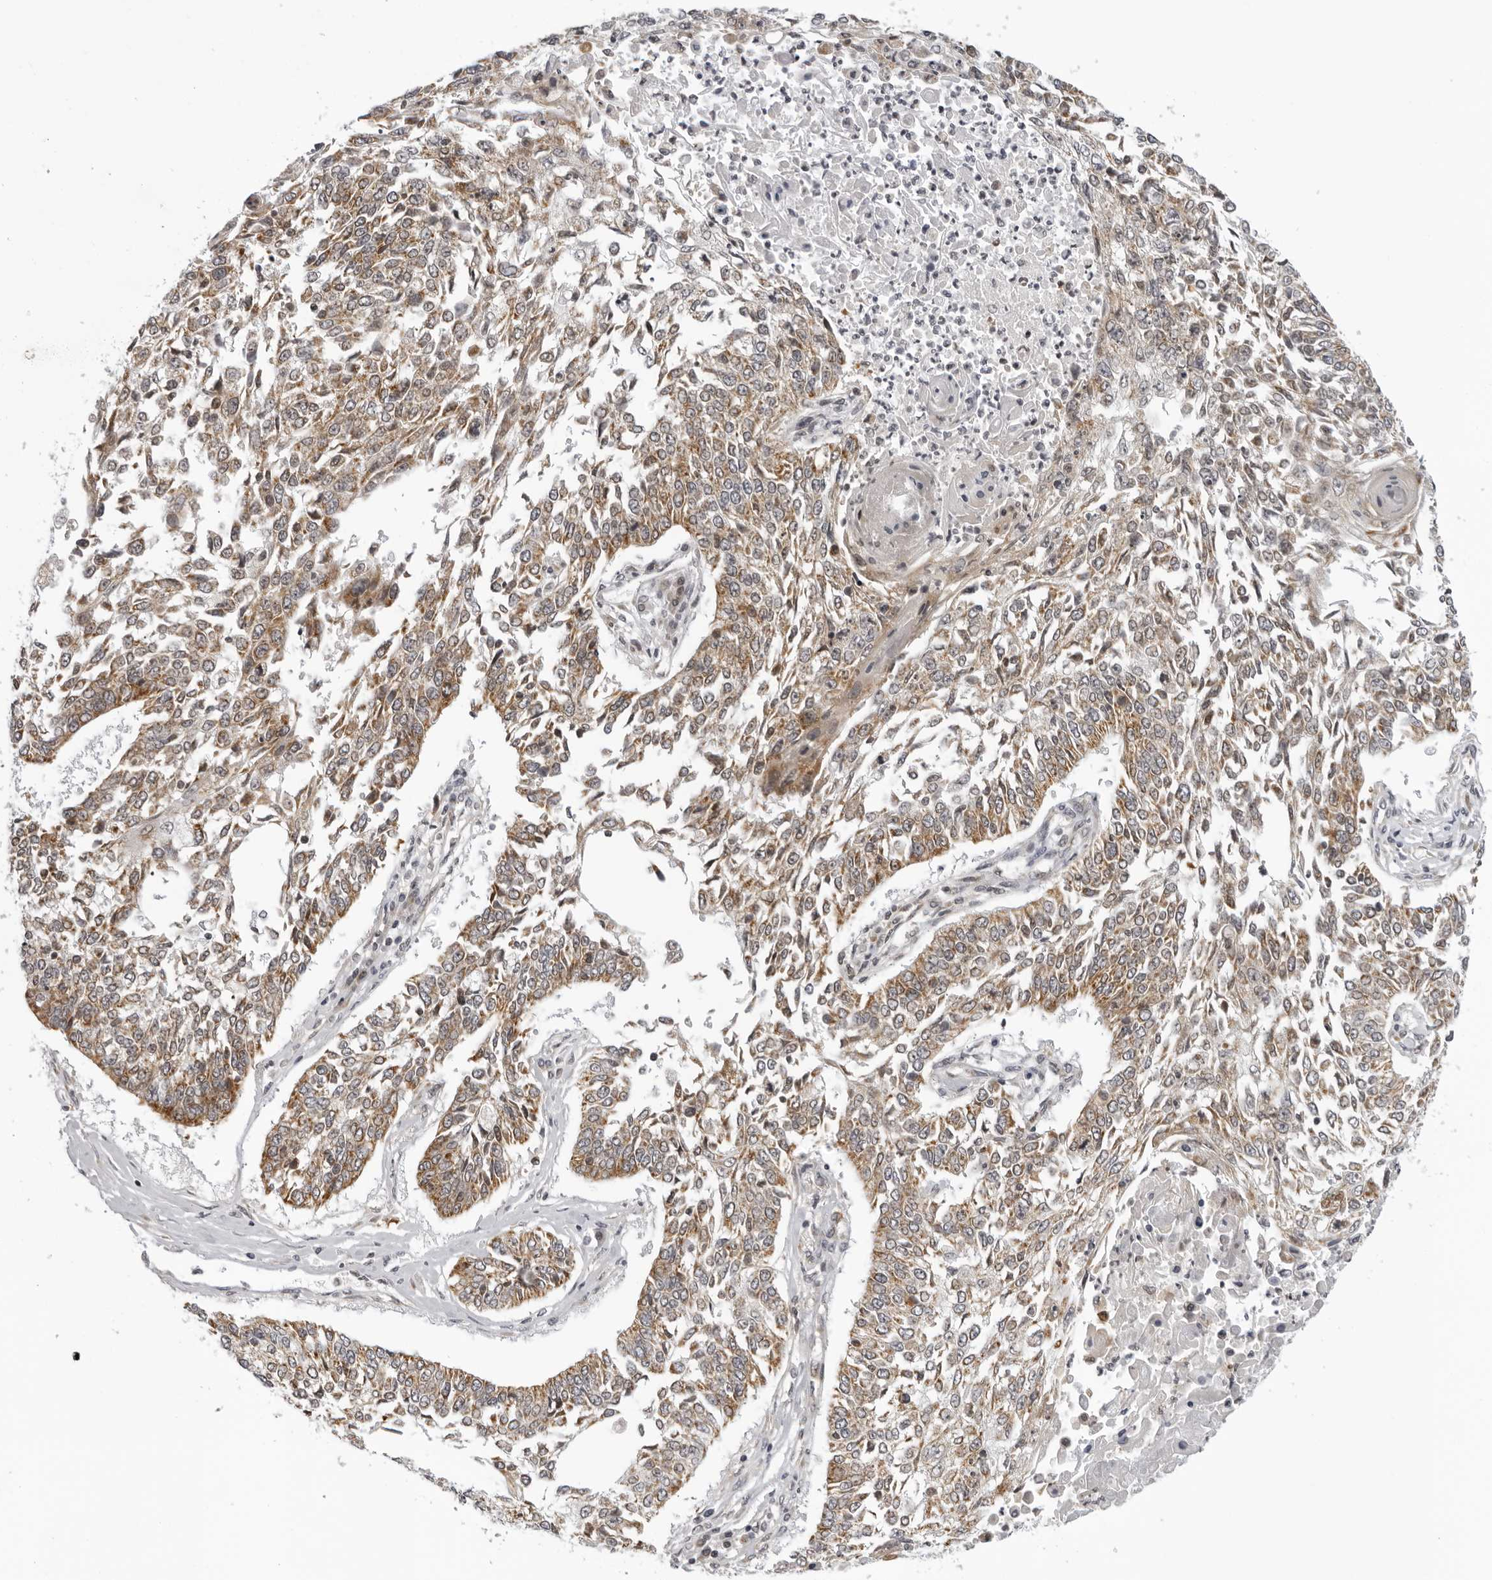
{"staining": {"intensity": "moderate", "quantity": "25%-75%", "location": "cytoplasmic/membranous"}, "tissue": "lung cancer", "cell_type": "Tumor cells", "image_type": "cancer", "snomed": [{"axis": "morphology", "description": "Normal tissue, NOS"}, {"axis": "morphology", "description": "Squamous cell carcinoma, NOS"}, {"axis": "topography", "description": "Cartilage tissue"}, {"axis": "topography", "description": "Bronchus"}, {"axis": "topography", "description": "Lung"}, {"axis": "topography", "description": "Peripheral nerve tissue"}], "caption": "Immunohistochemistry (IHC) staining of lung squamous cell carcinoma, which displays medium levels of moderate cytoplasmic/membranous staining in about 25%-75% of tumor cells indicating moderate cytoplasmic/membranous protein staining. The staining was performed using DAB (3,3'-diaminobenzidine) (brown) for protein detection and nuclei were counterstained in hematoxylin (blue).", "gene": "MRPS15", "patient": {"sex": "female", "age": 49}}